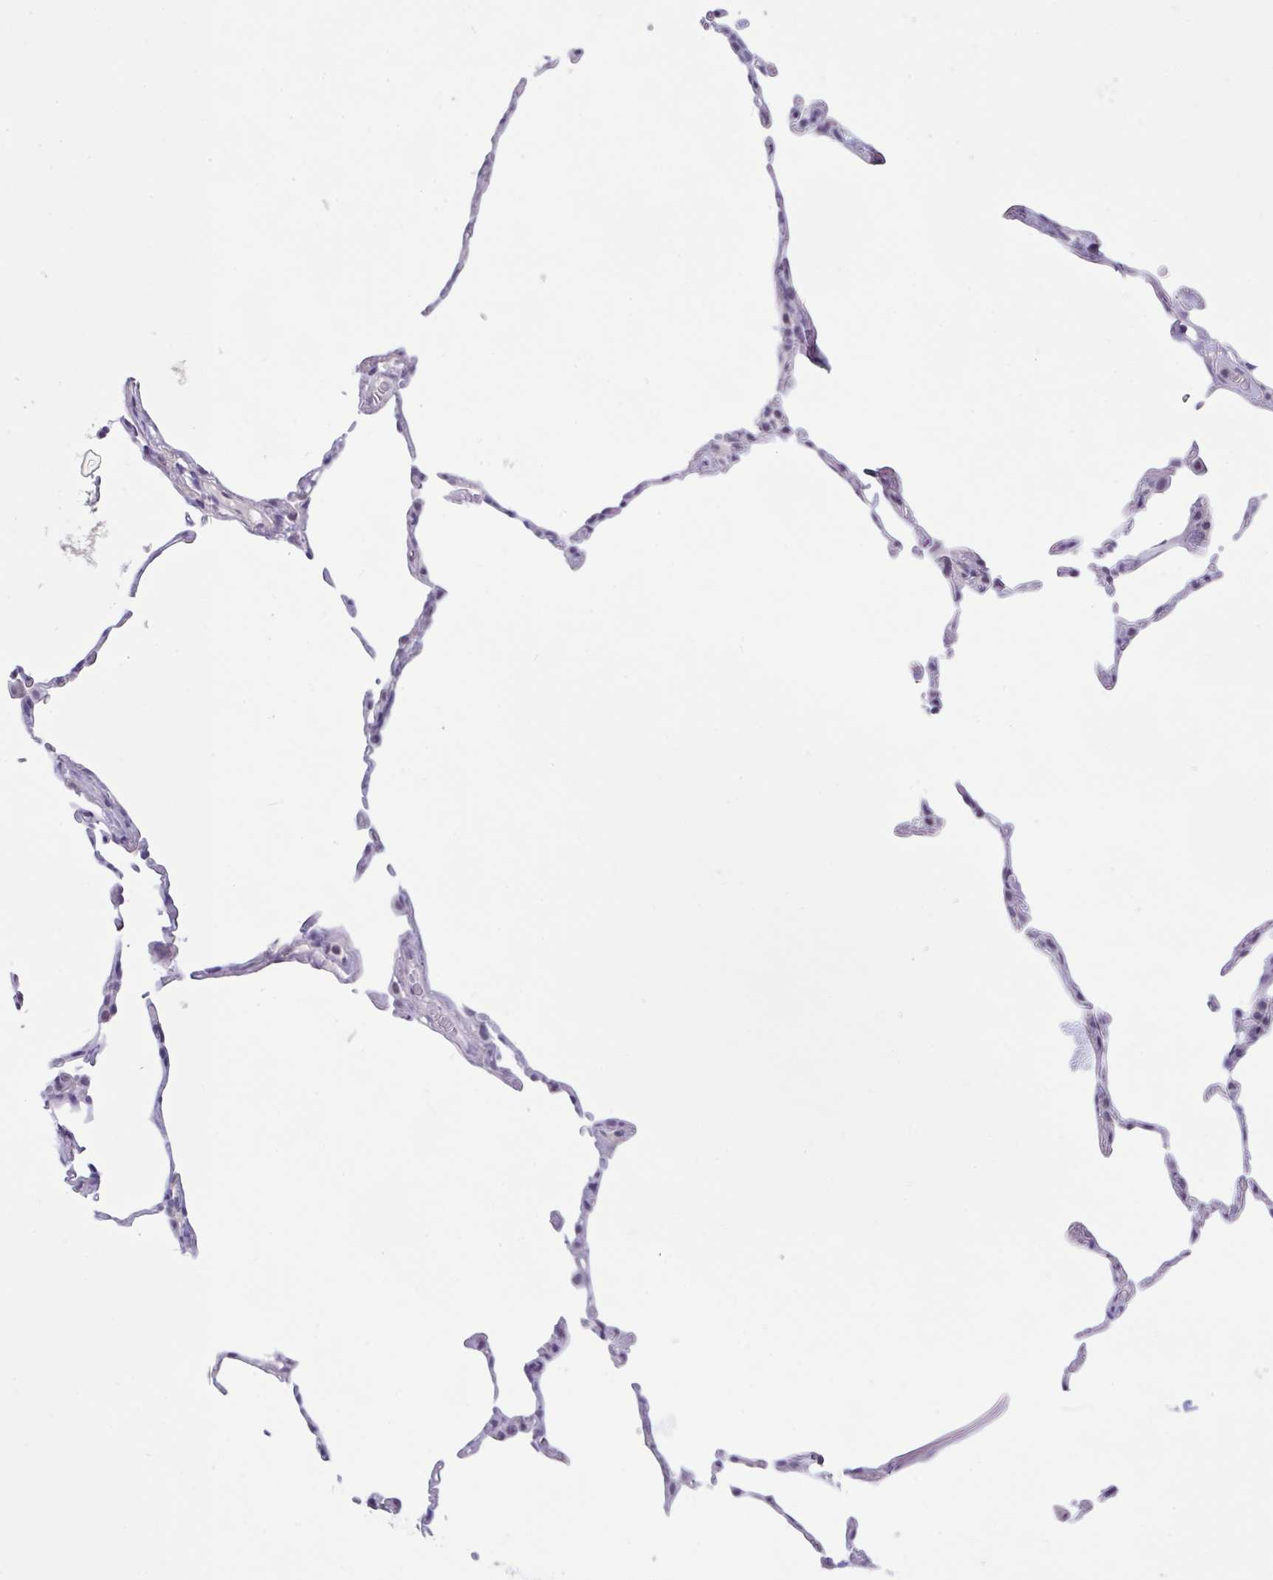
{"staining": {"intensity": "negative", "quantity": "none", "location": "none"}, "tissue": "lung", "cell_type": "Alveolar cells", "image_type": "normal", "snomed": [{"axis": "morphology", "description": "Normal tissue, NOS"}, {"axis": "topography", "description": "Lung"}], "caption": "The micrograph reveals no staining of alveolar cells in normal lung. (DAB (3,3'-diaminobenzidine) IHC, high magnification).", "gene": "TSN", "patient": {"sex": "female", "age": 57}}